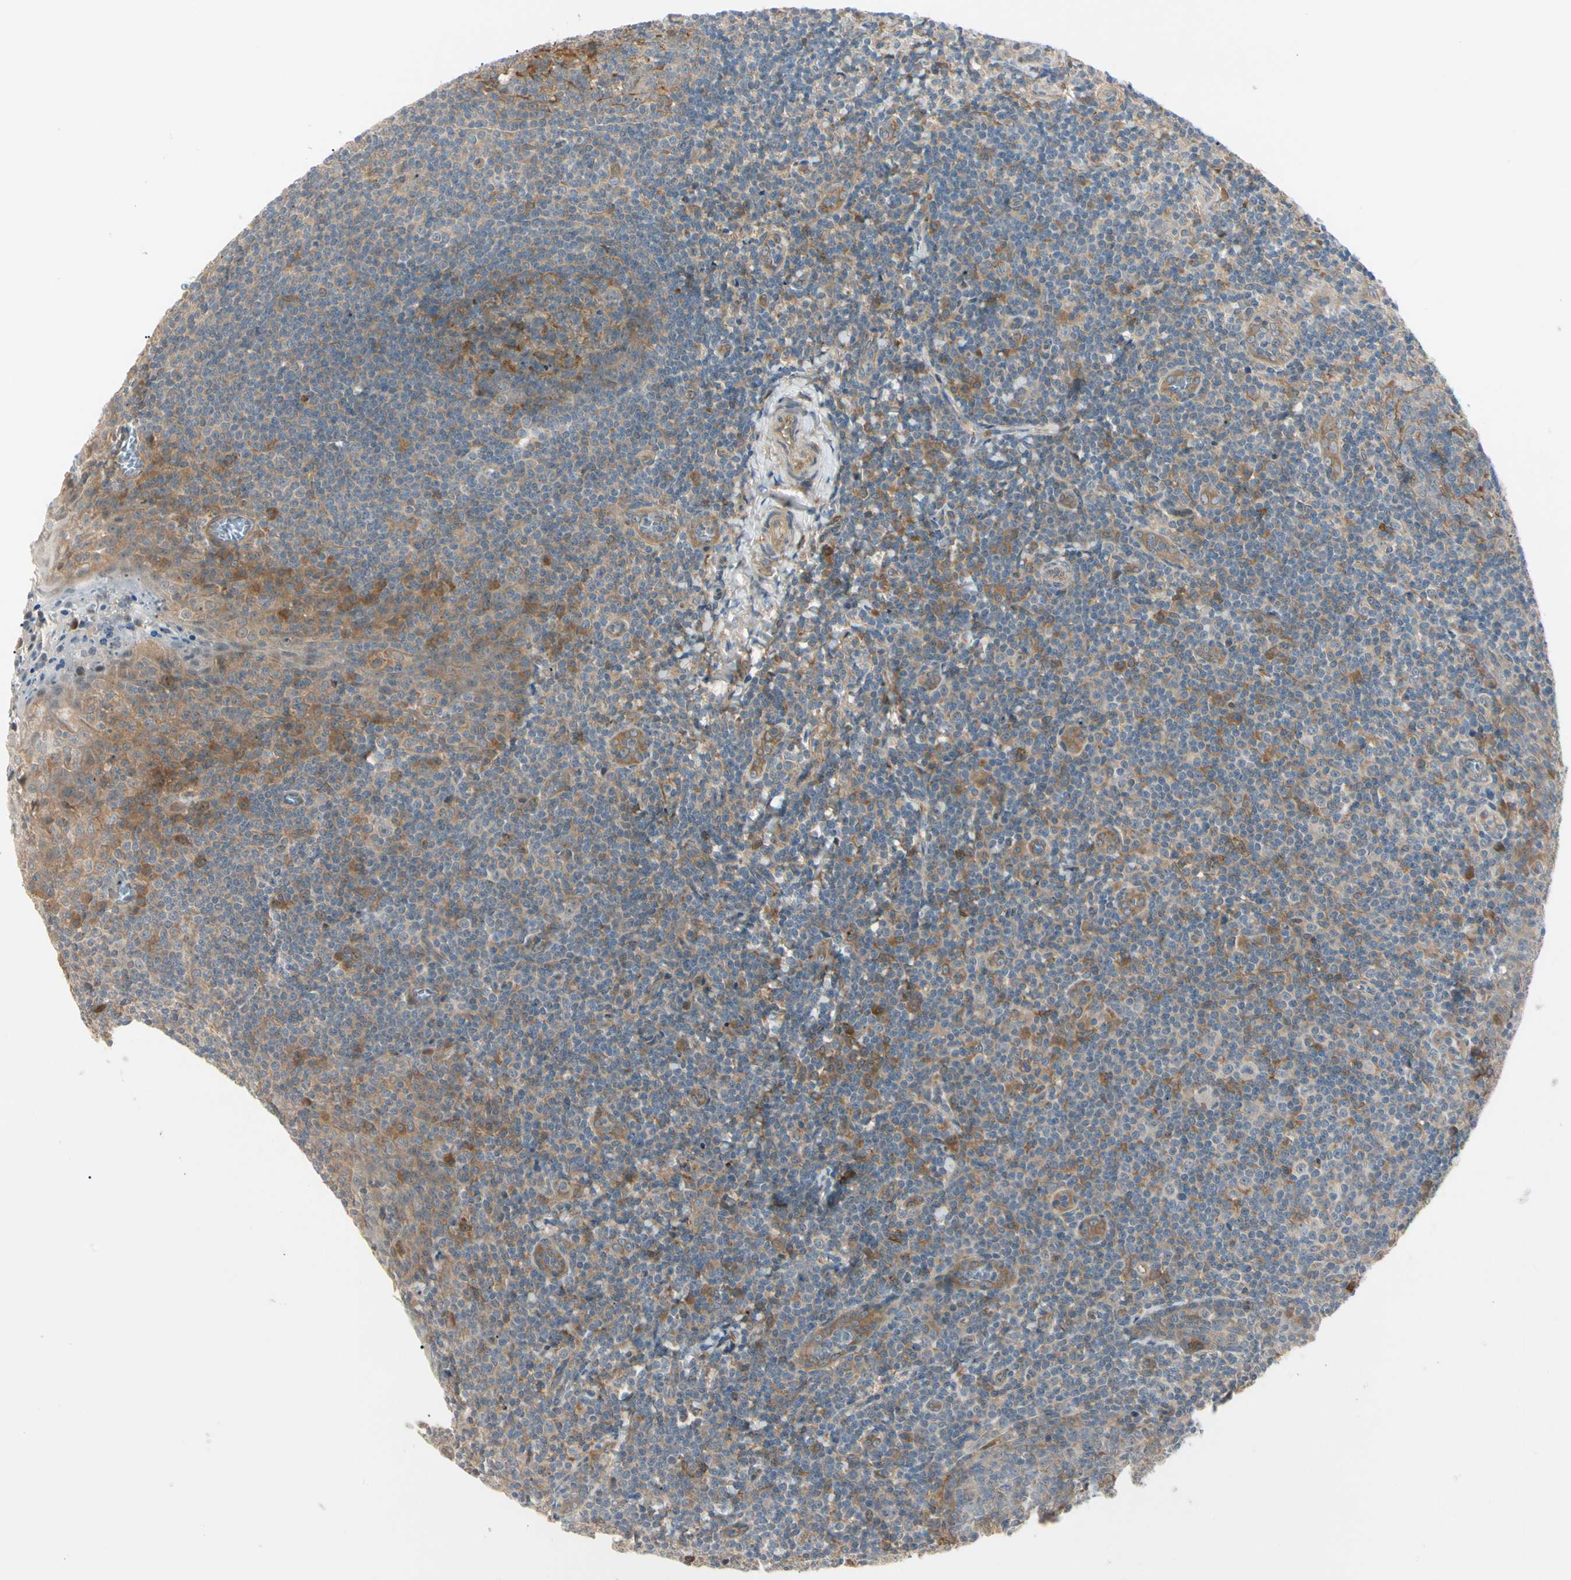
{"staining": {"intensity": "strong", "quantity": "<25%", "location": "cytoplasmic/membranous"}, "tissue": "tonsil", "cell_type": "Germinal center cells", "image_type": "normal", "snomed": [{"axis": "morphology", "description": "Normal tissue, NOS"}, {"axis": "topography", "description": "Tonsil"}], "caption": "The photomicrograph reveals a brown stain indicating the presence of a protein in the cytoplasmic/membranous of germinal center cells in tonsil. (DAB (3,3'-diaminobenzidine) = brown stain, brightfield microscopy at high magnification).", "gene": "F2R", "patient": {"sex": "male", "age": 31}}